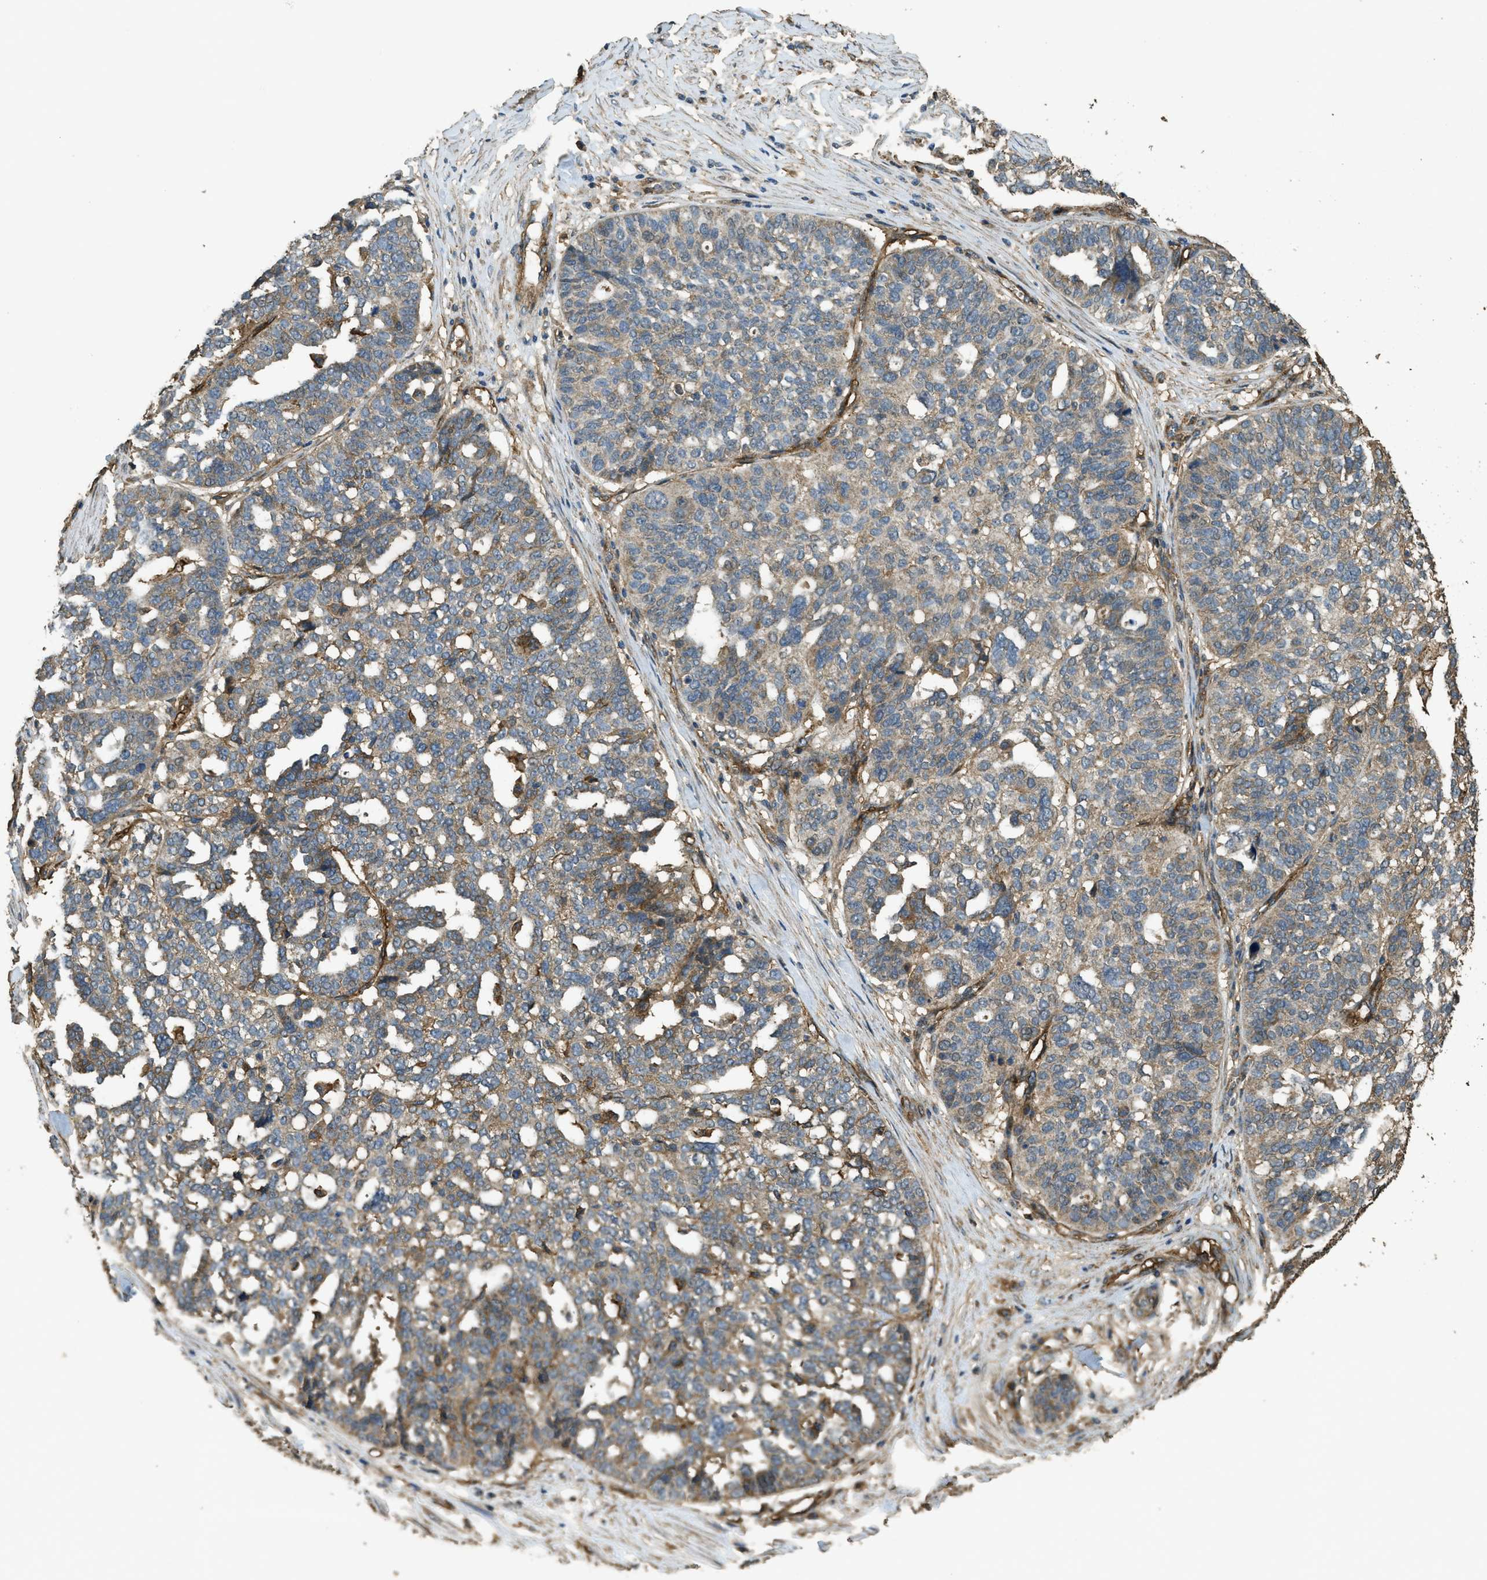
{"staining": {"intensity": "weak", "quantity": "<25%", "location": "cytoplasmic/membranous"}, "tissue": "ovarian cancer", "cell_type": "Tumor cells", "image_type": "cancer", "snomed": [{"axis": "morphology", "description": "Cystadenocarcinoma, serous, NOS"}, {"axis": "topography", "description": "Ovary"}], "caption": "There is no significant staining in tumor cells of ovarian cancer.", "gene": "CD276", "patient": {"sex": "female", "age": 59}}